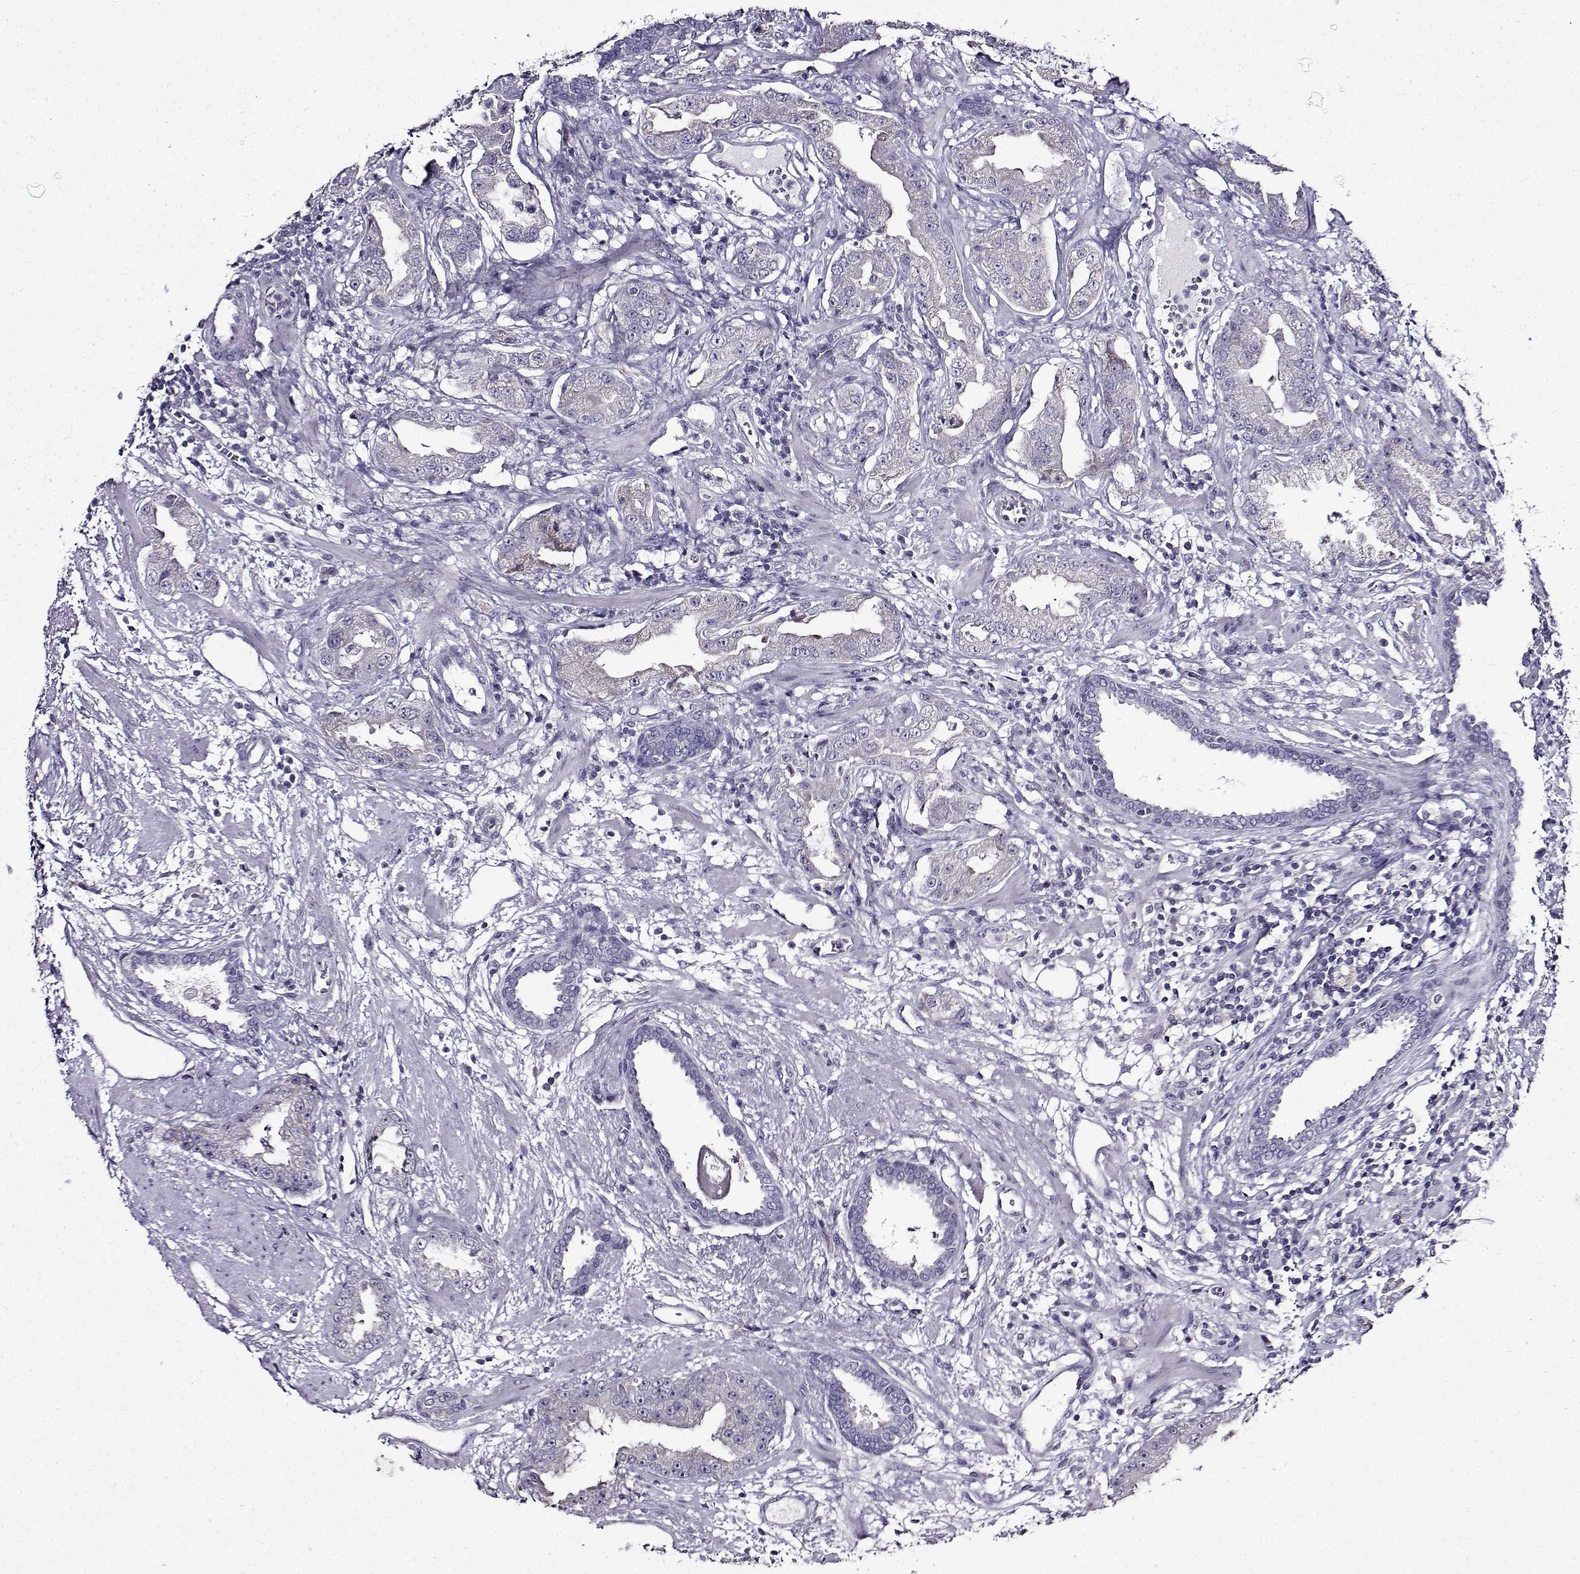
{"staining": {"intensity": "negative", "quantity": "none", "location": "none"}, "tissue": "prostate cancer", "cell_type": "Tumor cells", "image_type": "cancer", "snomed": [{"axis": "morphology", "description": "Adenocarcinoma, Low grade"}, {"axis": "topography", "description": "Prostate"}], "caption": "Immunohistochemistry (IHC) photomicrograph of prostate cancer (low-grade adenocarcinoma) stained for a protein (brown), which demonstrates no positivity in tumor cells.", "gene": "TMEM266", "patient": {"sex": "male", "age": 62}}